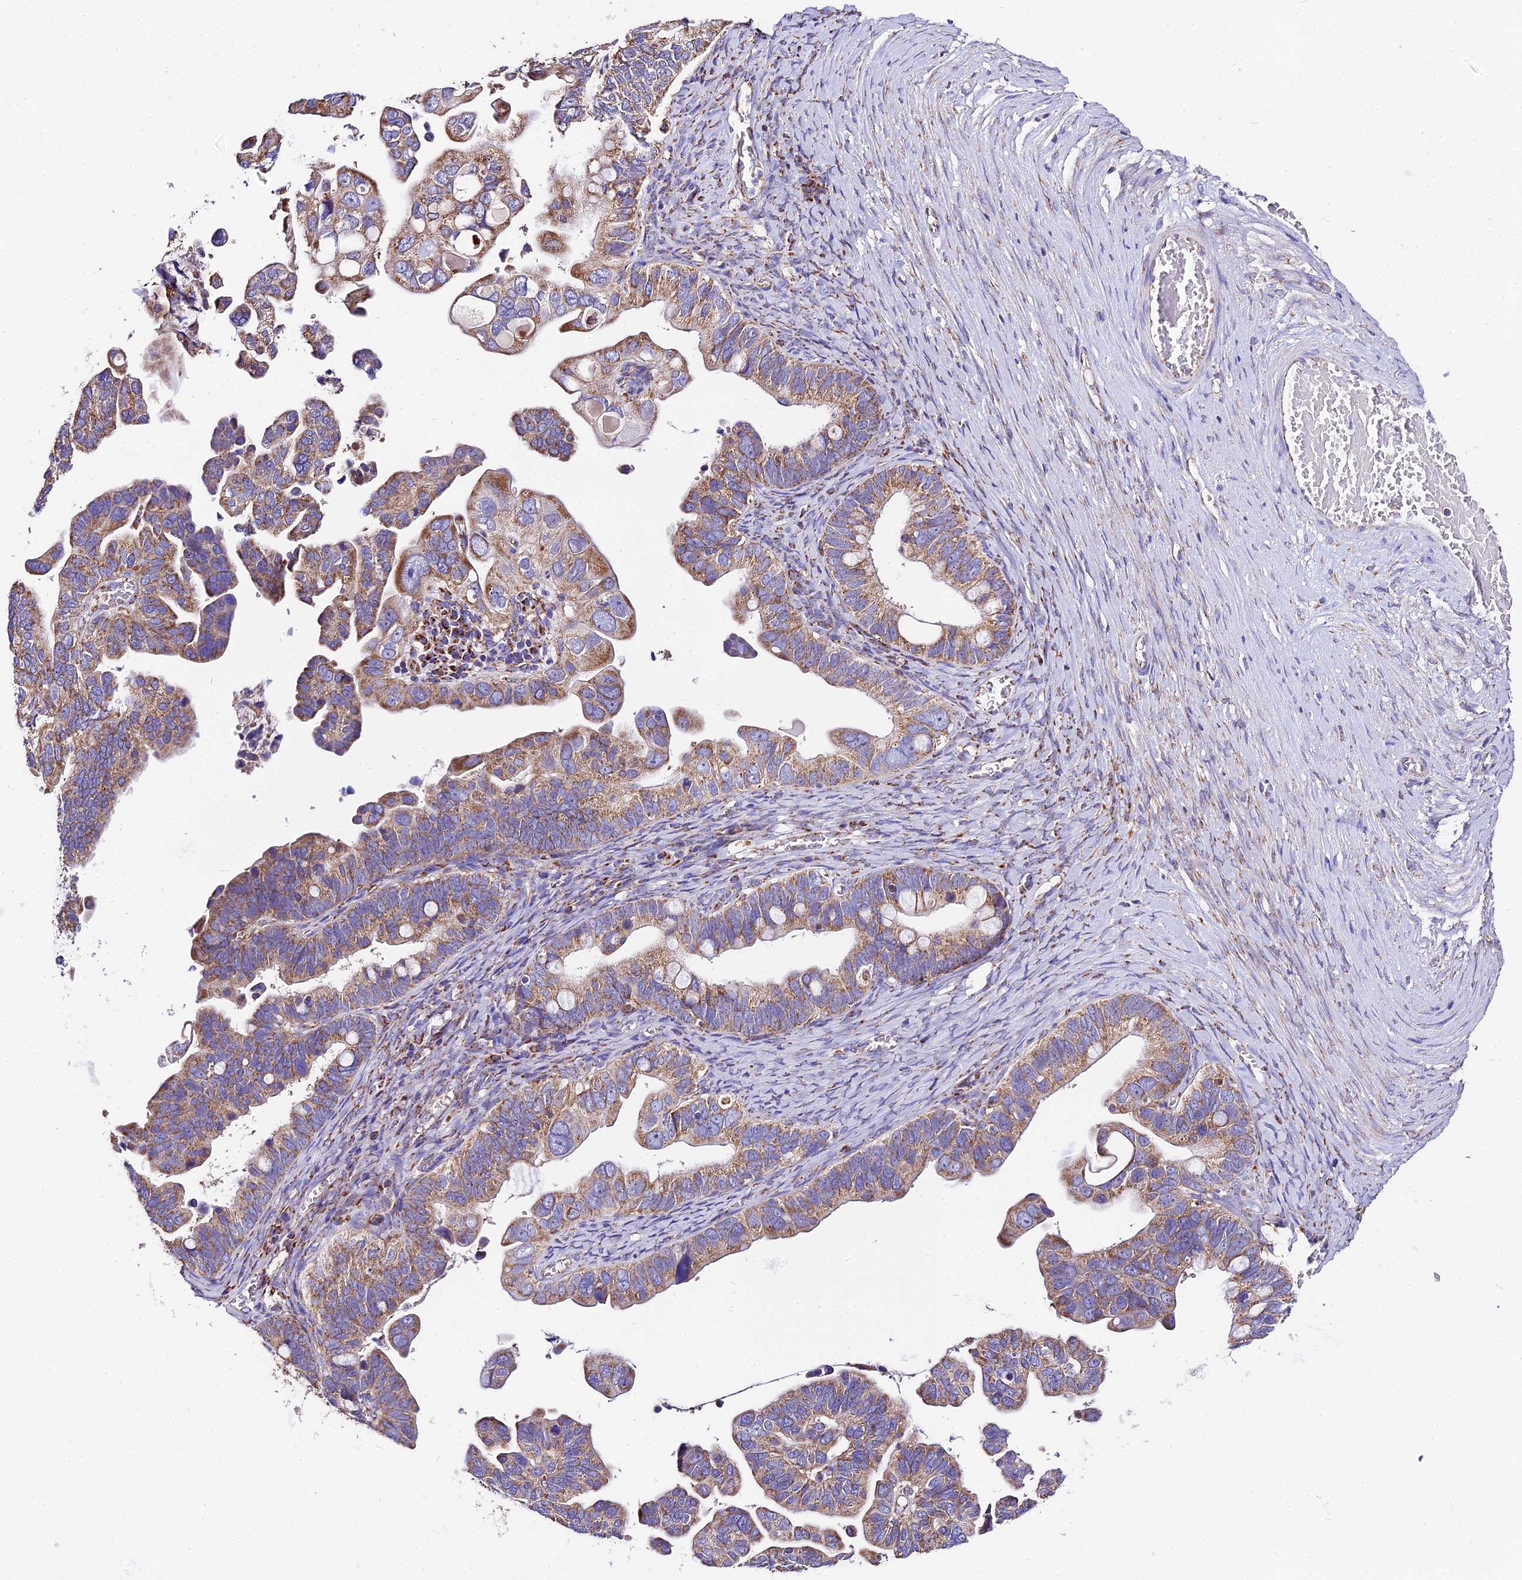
{"staining": {"intensity": "moderate", "quantity": ">75%", "location": "cytoplasmic/membranous"}, "tissue": "ovarian cancer", "cell_type": "Tumor cells", "image_type": "cancer", "snomed": [{"axis": "morphology", "description": "Cystadenocarcinoma, serous, NOS"}, {"axis": "topography", "description": "Ovary"}], "caption": "Tumor cells demonstrate medium levels of moderate cytoplasmic/membranous staining in about >75% of cells in human ovarian cancer. (Stains: DAB in brown, nuclei in blue, Microscopy: brightfield microscopy at high magnification).", "gene": "OCIAD1", "patient": {"sex": "female", "age": 56}}